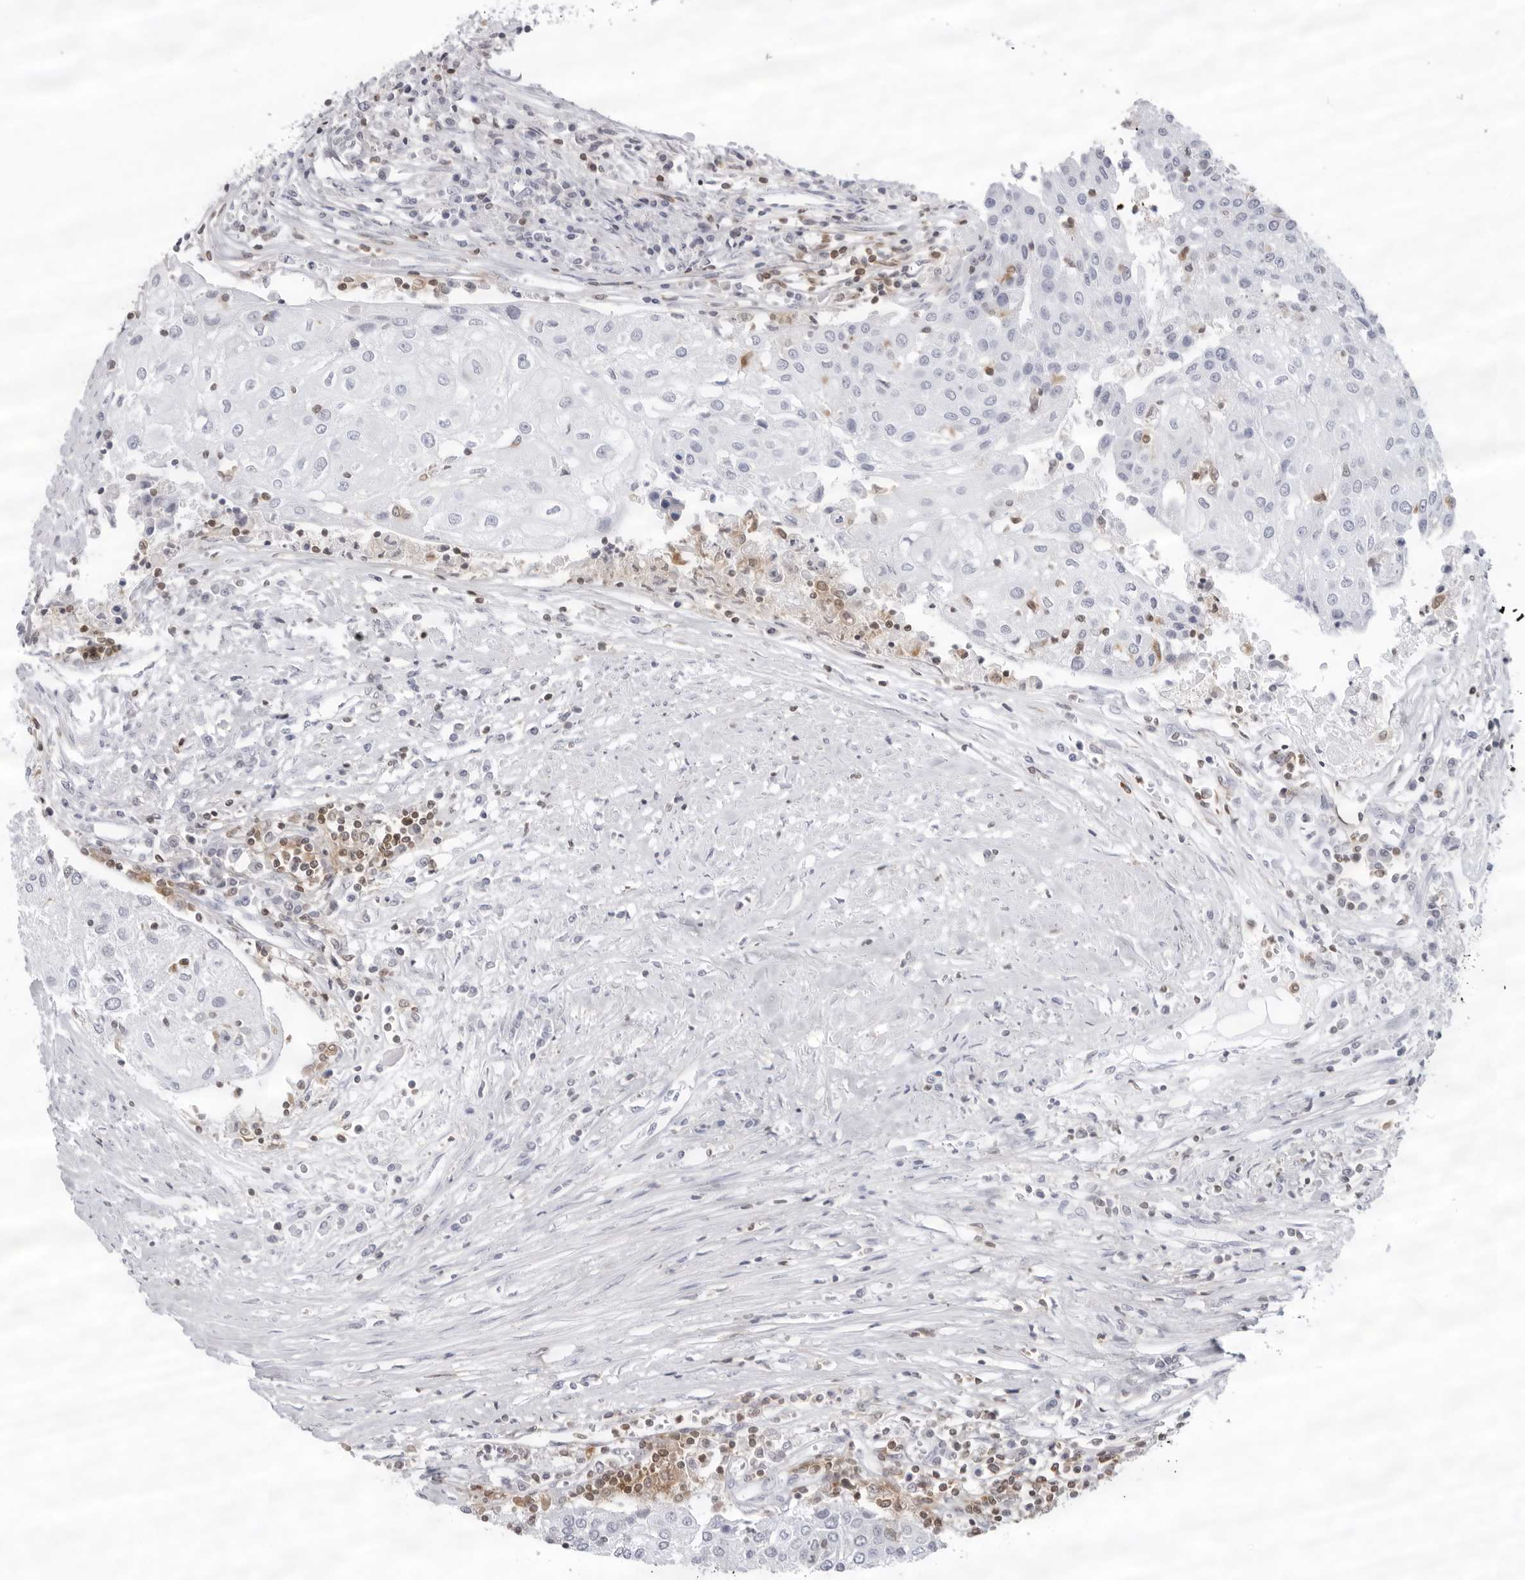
{"staining": {"intensity": "negative", "quantity": "none", "location": "none"}, "tissue": "urothelial cancer", "cell_type": "Tumor cells", "image_type": "cancer", "snomed": [{"axis": "morphology", "description": "Urothelial carcinoma, High grade"}, {"axis": "topography", "description": "Urinary bladder"}], "caption": "IHC histopathology image of human high-grade urothelial carcinoma stained for a protein (brown), which reveals no positivity in tumor cells.", "gene": "FMNL1", "patient": {"sex": "female", "age": 85}}